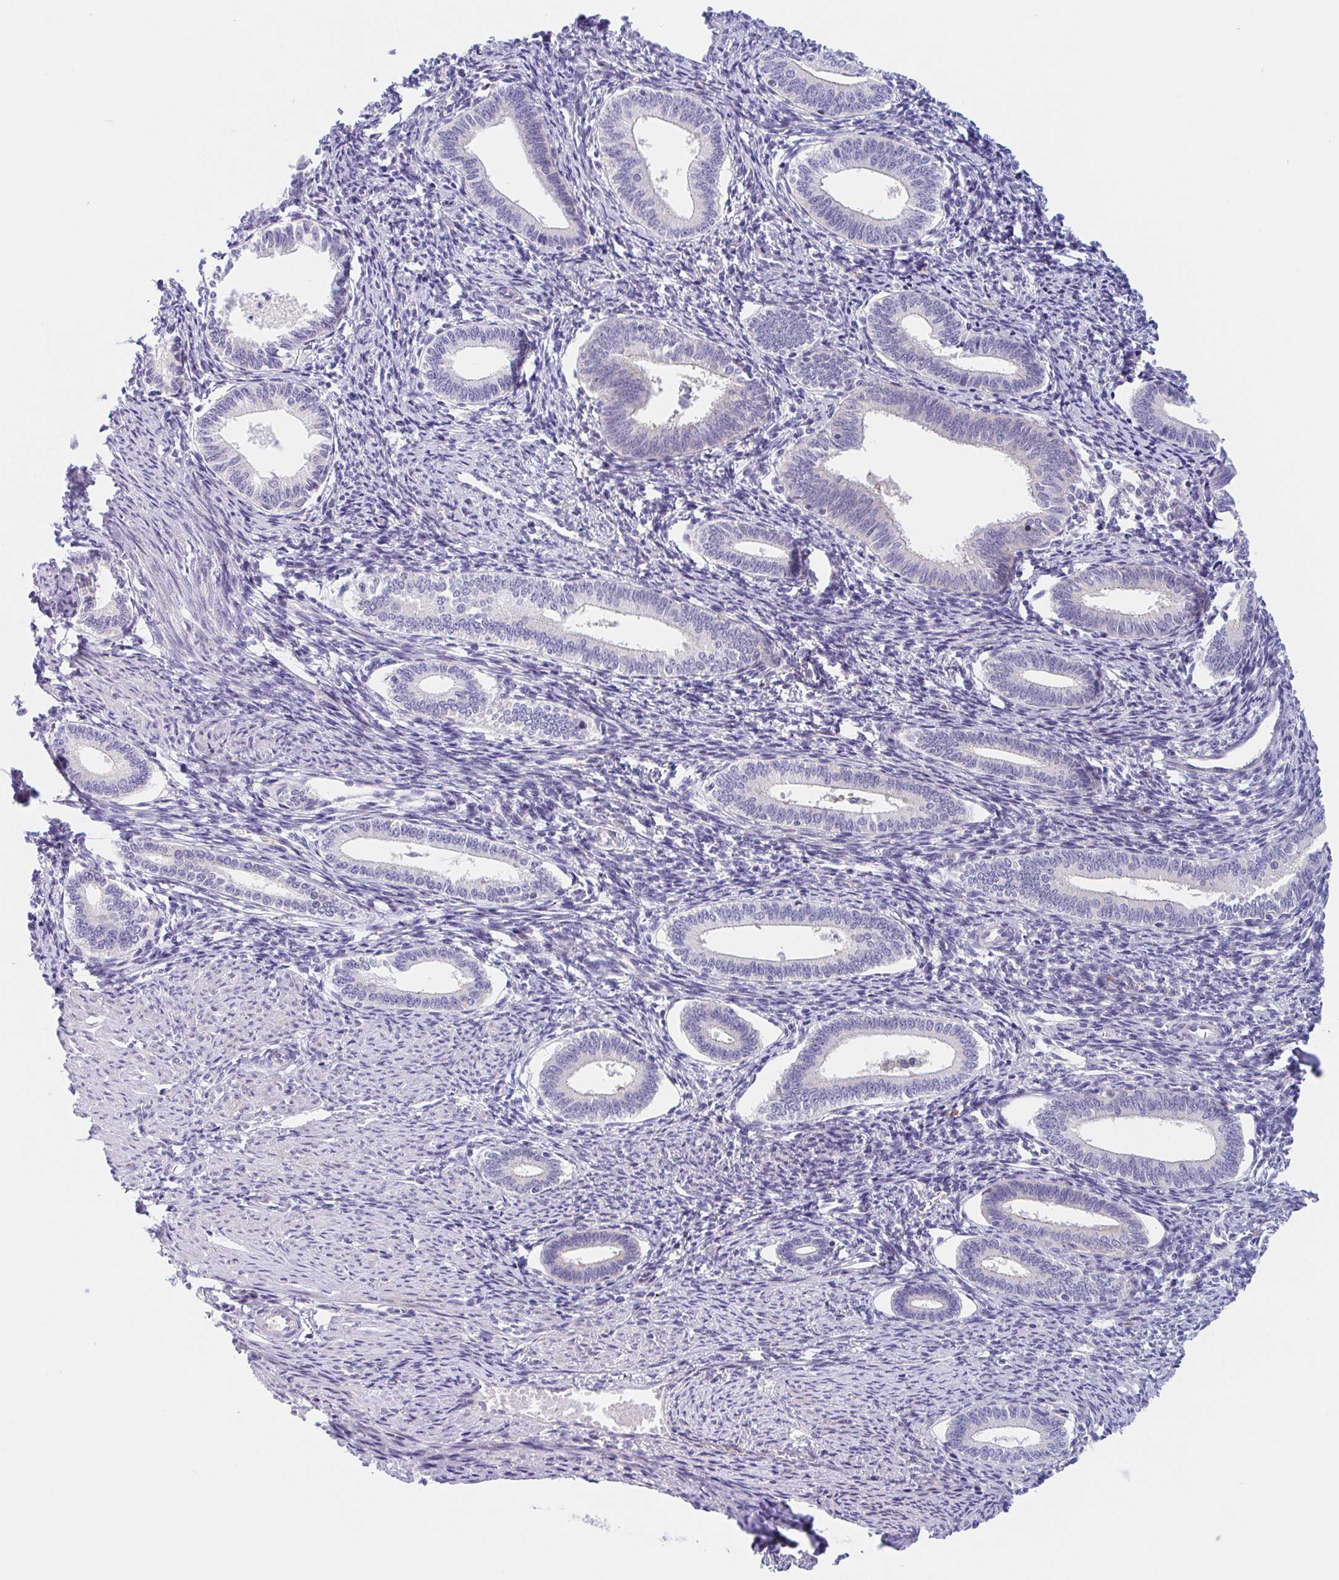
{"staining": {"intensity": "negative", "quantity": "none", "location": "none"}, "tissue": "endometrium", "cell_type": "Cells in endometrial stroma", "image_type": "normal", "snomed": [{"axis": "morphology", "description": "Normal tissue, NOS"}, {"axis": "topography", "description": "Endometrium"}], "caption": "IHC histopathology image of benign endometrium: human endometrium stained with DAB (3,3'-diaminobenzidine) exhibits no significant protein expression in cells in endometrial stroma. (Immunohistochemistry (ihc), brightfield microscopy, high magnification).", "gene": "TMEM86A", "patient": {"sex": "female", "age": 41}}